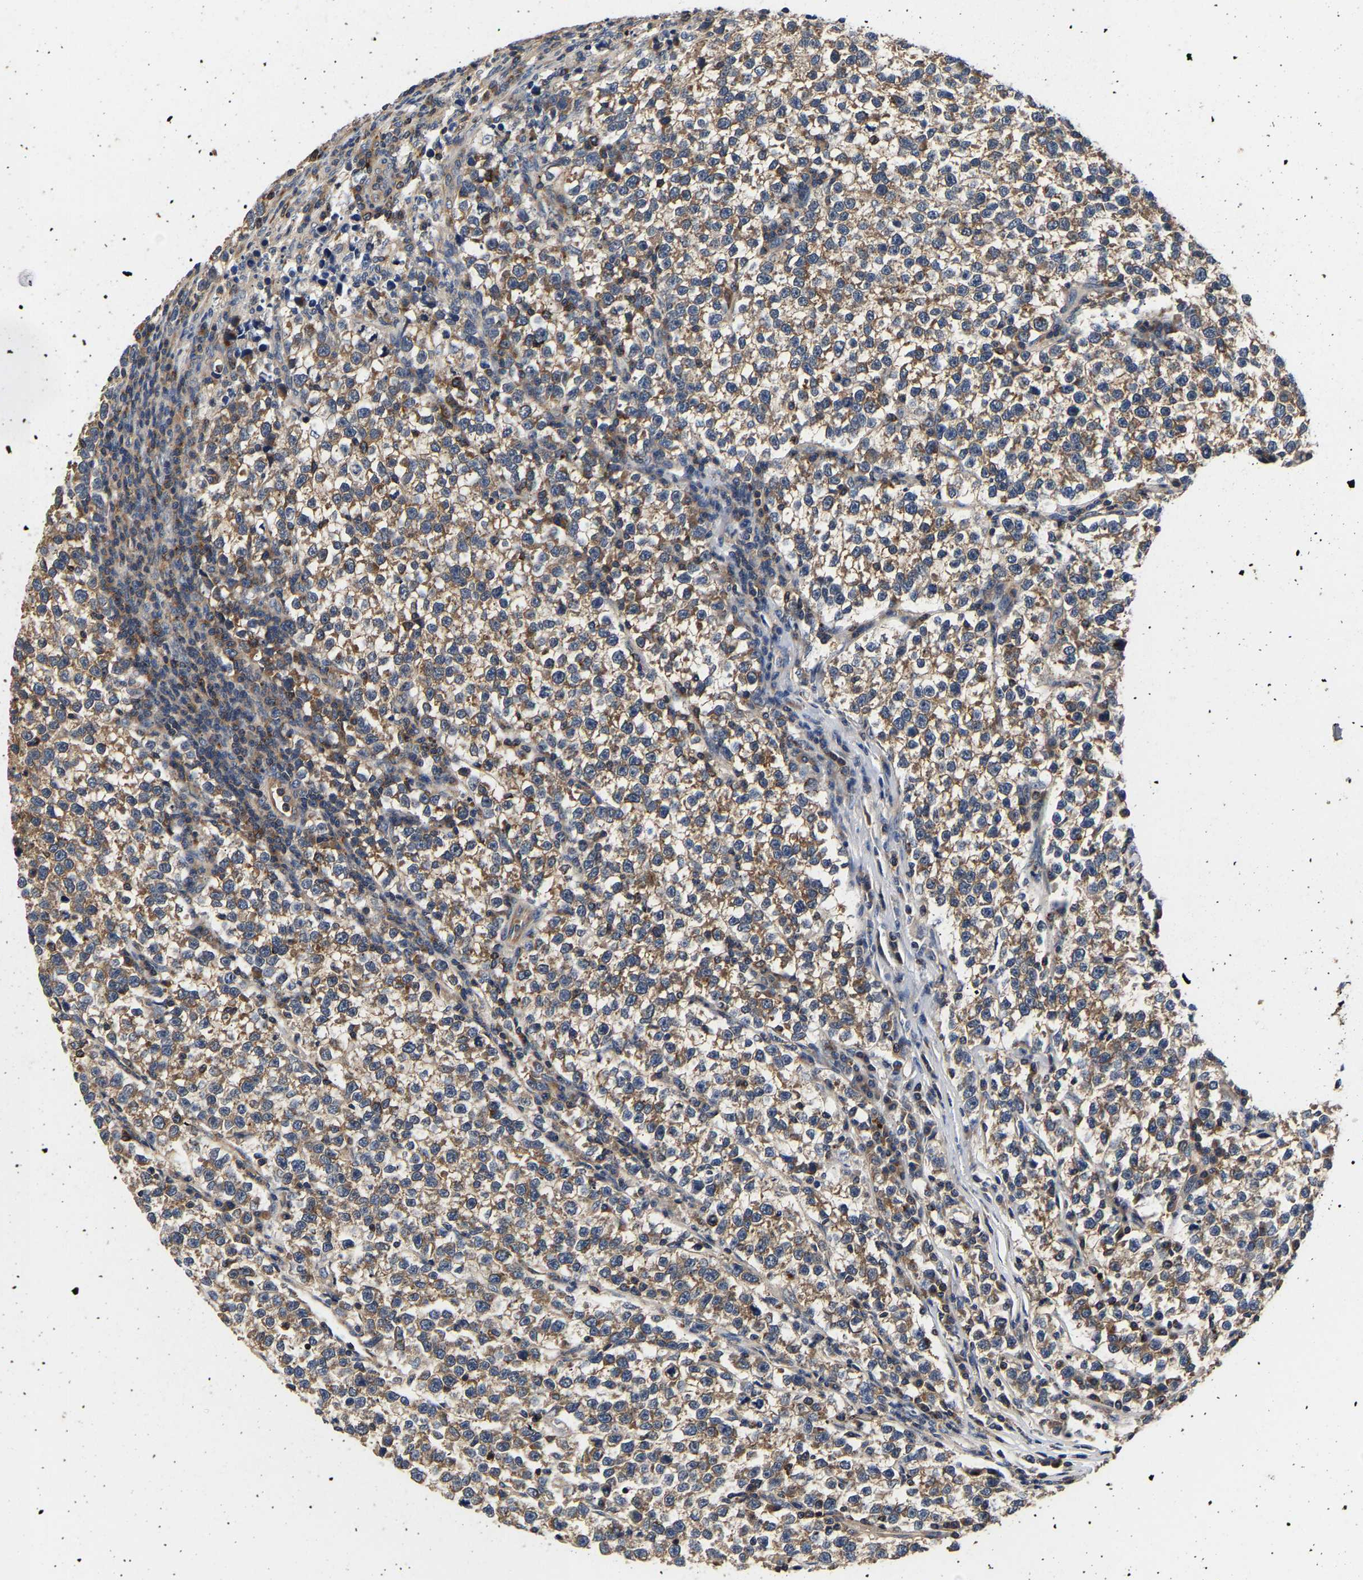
{"staining": {"intensity": "moderate", "quantity": ">75%", "location": "cytoplasmic/membranous"}, "tissue": "testis cancer", "cell_type": "Tumor cells", "image_type": "cancer", "snomed": [{"axis": "morphology", "description": "Normal tissue, NOS"}, {"axis": "morphology", "description": "Seminoma, NOS"}, {"axis": "topography", "description": "Testis"}], "caption": "Testis cancer (seminoma) stained with a brown dye shows moderate cytoplasmic/membranous positive positivity in approximately >75% of tumor cells.", "gene": "LRBA", "patient": {"sex": "male", "age": 43}}